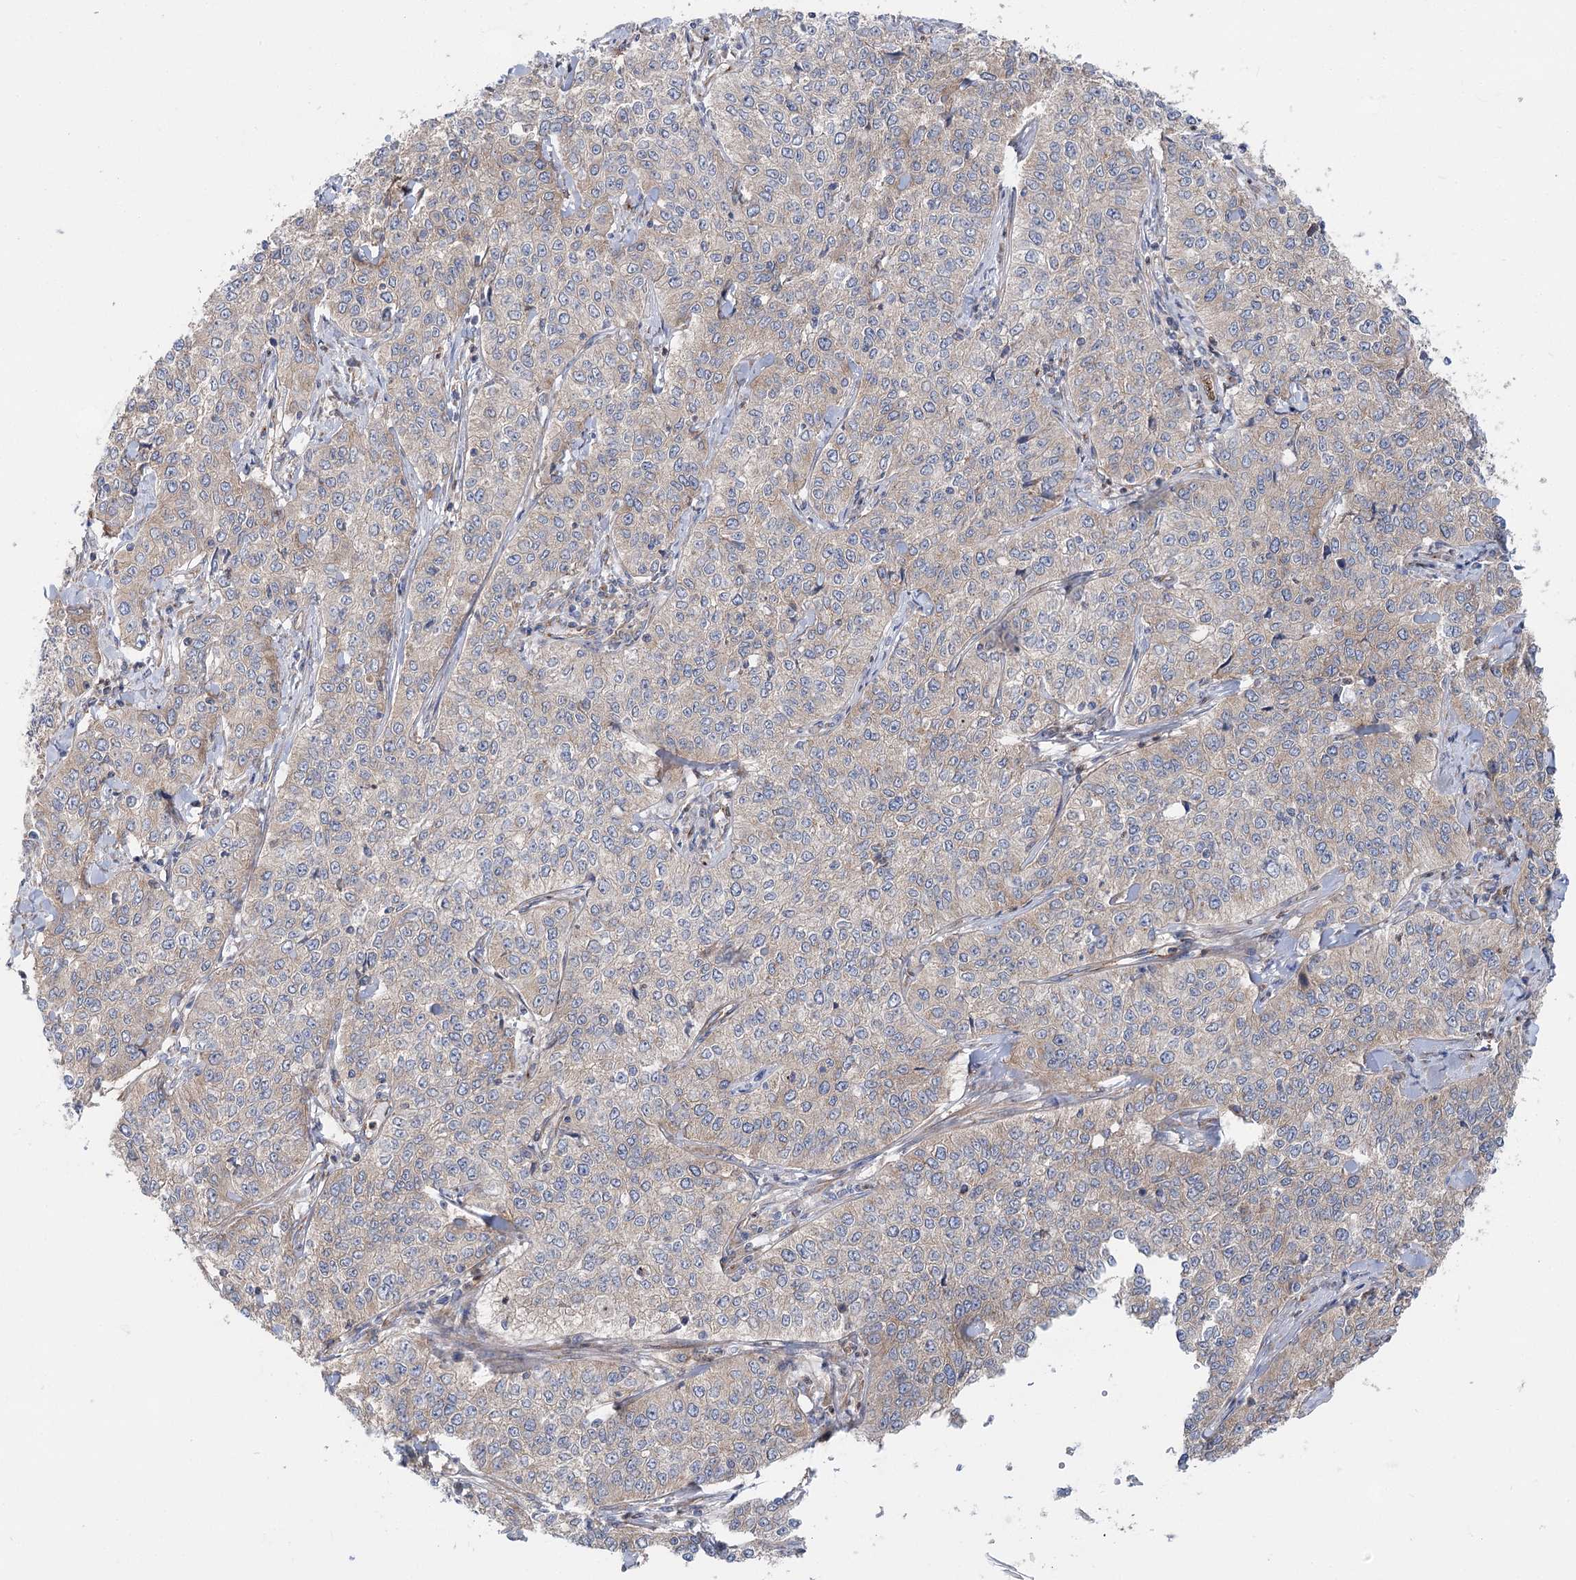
{"staining": {"intensity": "weak", "quantity": "<25%", "location": "cytoplasmic/membranous"}, "tissue": "cervical cancer", "cell_type": "Tumor cells", "image_type": "cancer", "snomed": [{"axis": "morphology", "description": "Squamous cell carcinoma, NOS"}, {"axis": "topography", "description": "Cervix"}], "caption": "The histopathology image demonstrates no significant positivity in tumor cells of cervical cancer.", "gene": "SCN11A", "patient": {"sex": "female", "age": 35}}